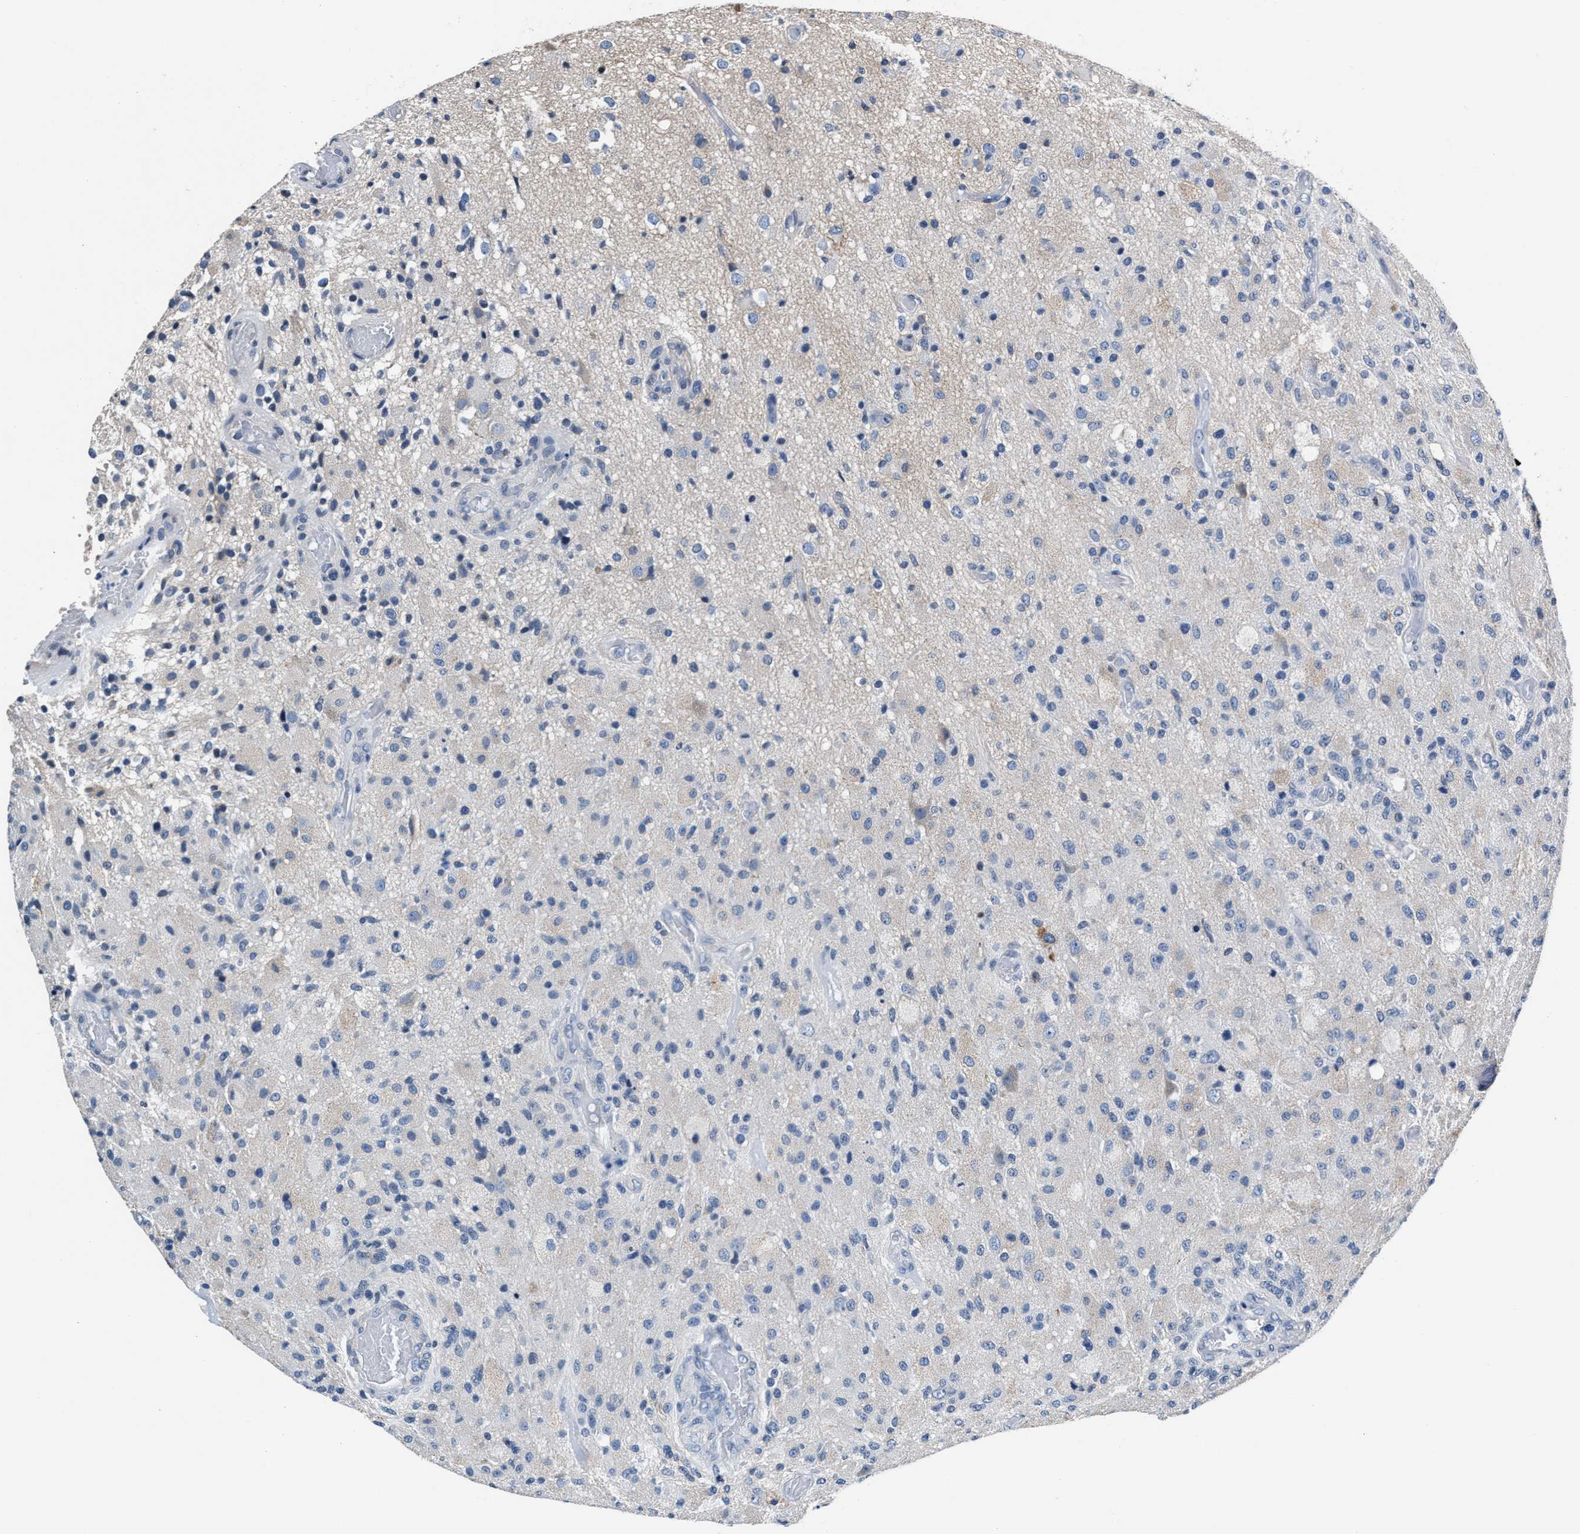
{"staining": {"intensity": "negative", "quantity": "none", "location": "none"}, "tissue": "glioma", "cell_type": "Tumor cells", "image_type": "cancer", "snomed": [{"axis": "morphology", "description": "Normal tissue, NOS"}, {"axis": "morphology", "description": "Glioma, malignant, High grade"}, {"axis": "topography", "description": "Cerebral cortex"}], "caption": "Human glioma stained for a protein using IHC displays no positivity in tumor cells.", "gene": "MYH3", "patient": {"sex": "male", "age": 77}}